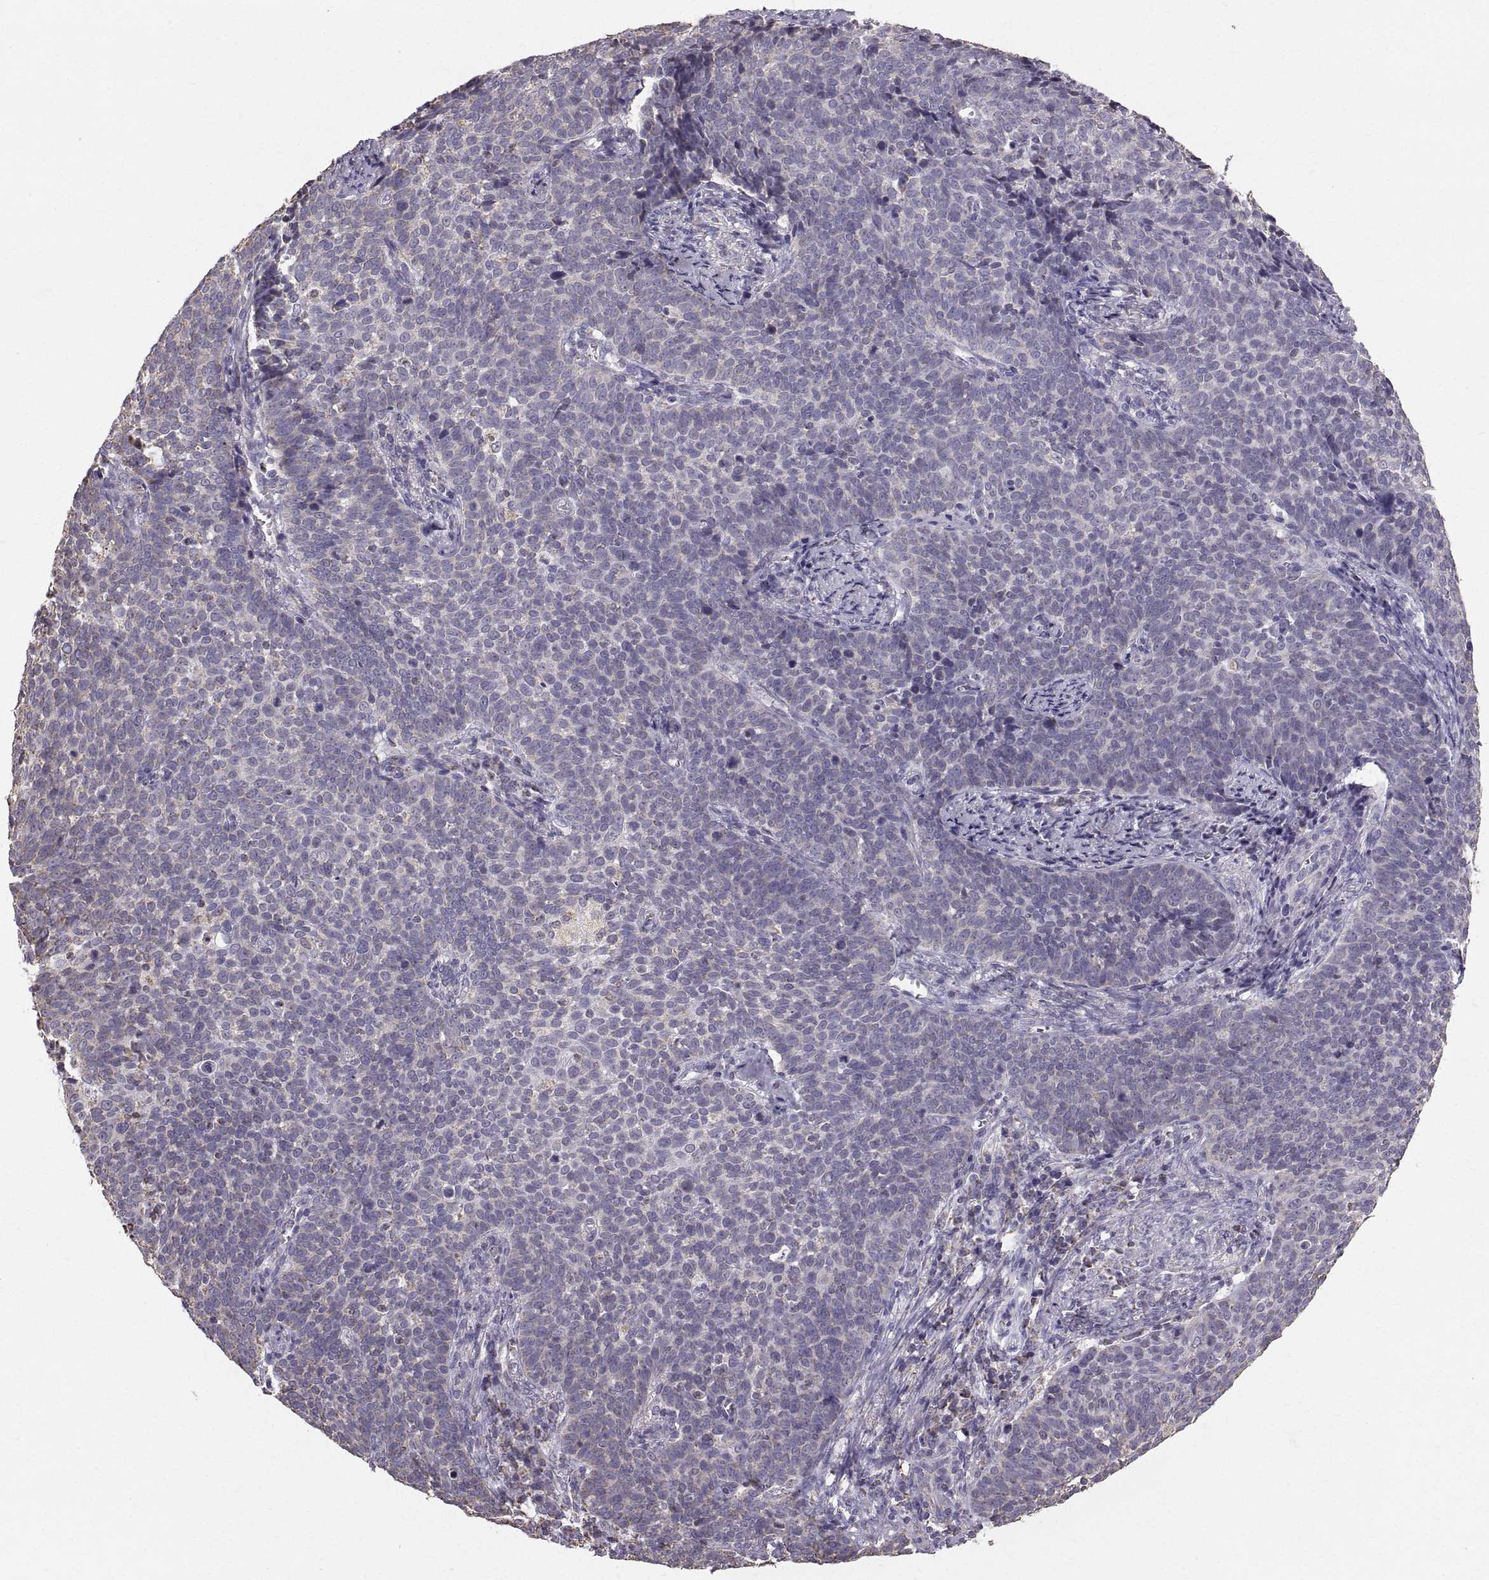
{"staining": {"intensity": "negative", "quantity": "none", "location": "none"}, "tissue": "cervical cancer", "cell_type": "Tumor cells", "image_type": "cancer", "snomed": [{"axis": "morphology", "description": "Squamous cell carcinoma, NOS"}, {"axis": "topography", "description": "Cervix"}], "caption": "This is a image of IHC staining of squamous cell carcinoma (cervical), which shows no positivity in tumor cells.", "gene": "STMND1", "patient": {"sex": "female", "age": 39}}